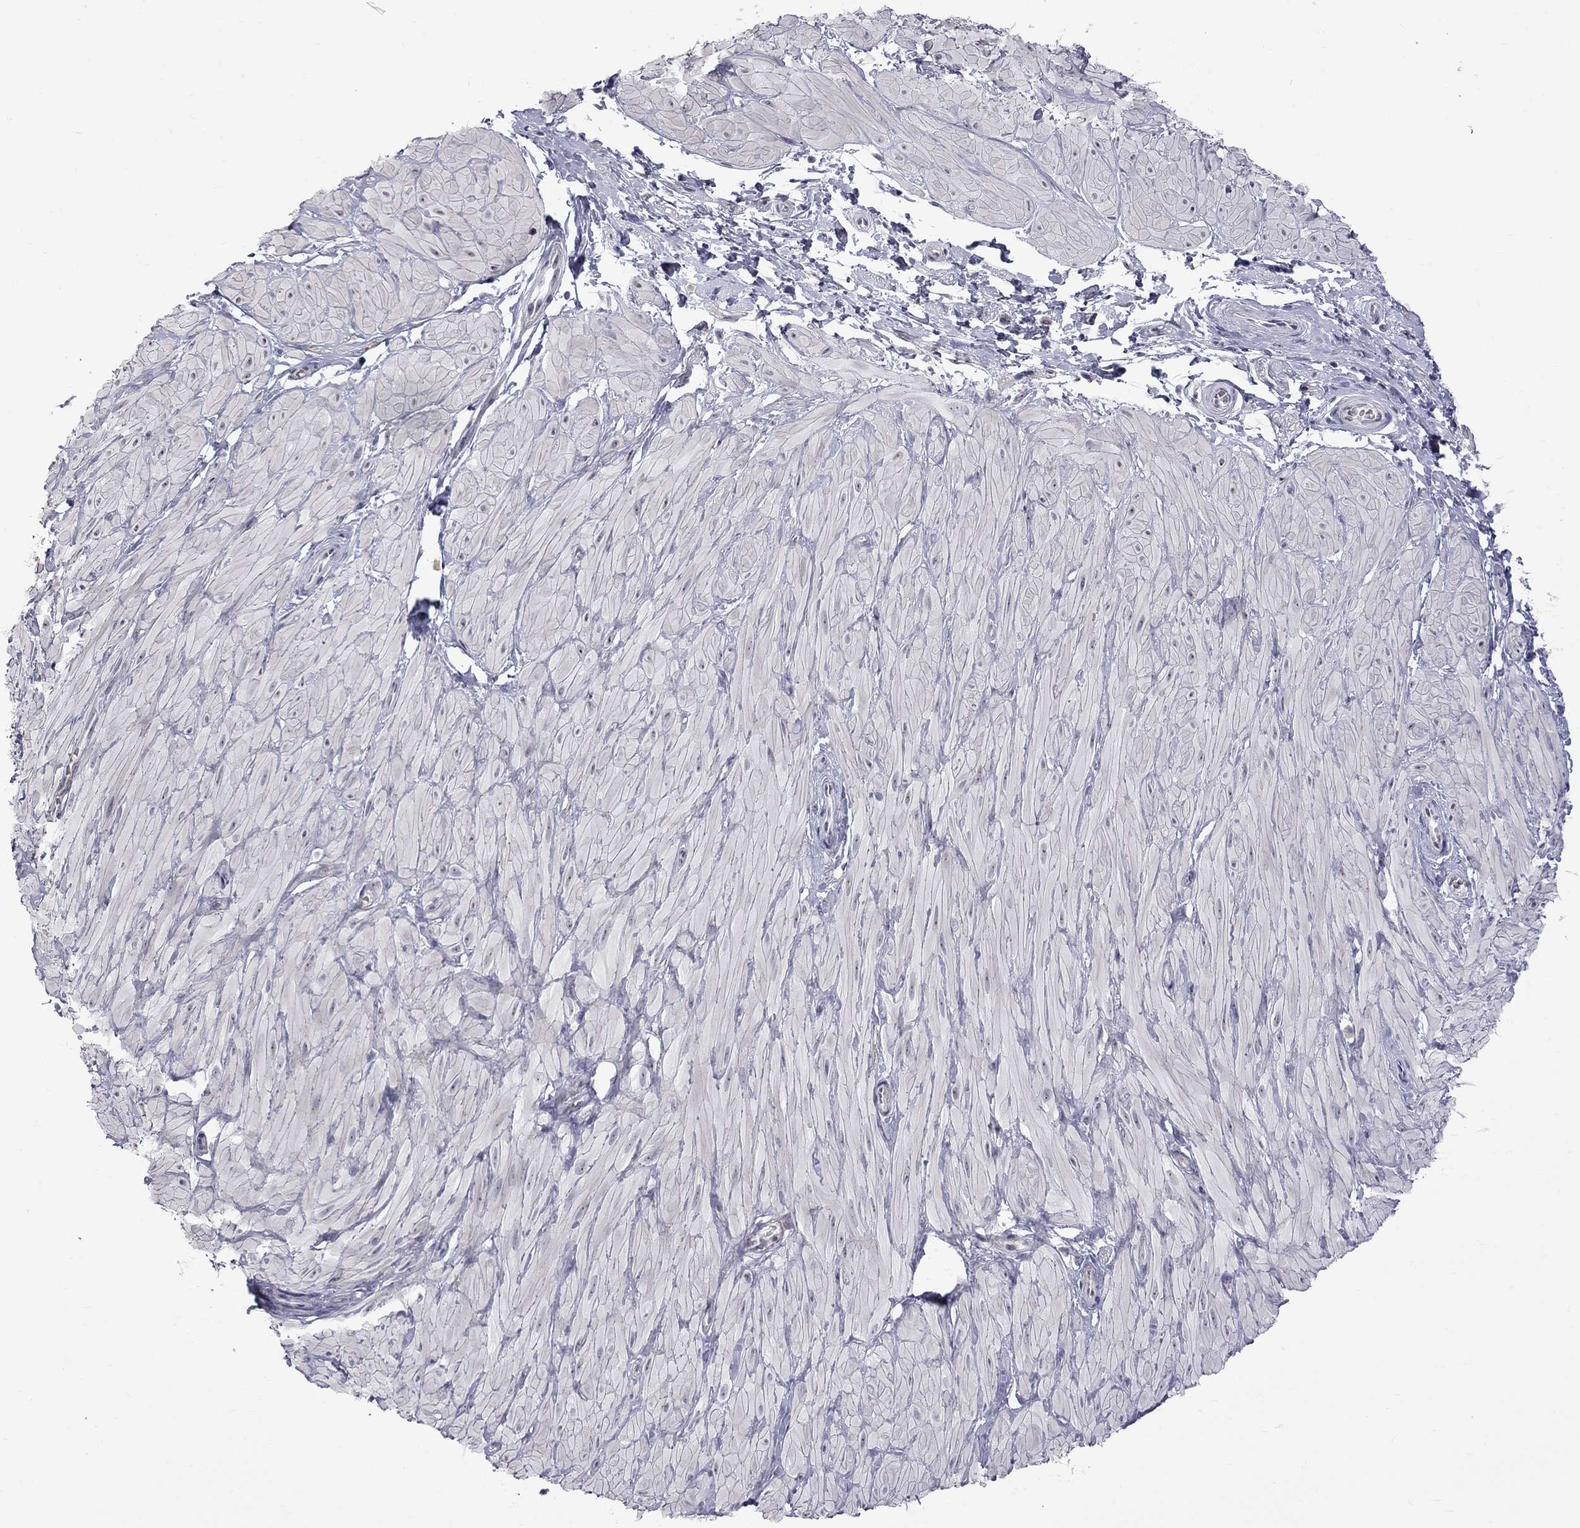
{"staining": {"intensity": "negative", "quantity": "none", "location": "none"}, "tissue": "adipose tissue", "cell_type": "Adipocytes", "image_type": "normal", "snomed": [{"axis": "morphology", "description": "Normal tissue, NOS"}, {"axis": "topography", "description": "Smooth muscle"}, {"axis": "topography", "description": "Peripheral nerve tissue"}], "caption": "Immunohistochemistry of unremarkable human adipose tissue reveals no staining in adipocytes. The staining is performed using DAB brown chromogen with nuclei counter-stained in using hematoxylin.", "gene": "GSG1L", "patient": {"sex": "male", "age": 22}}